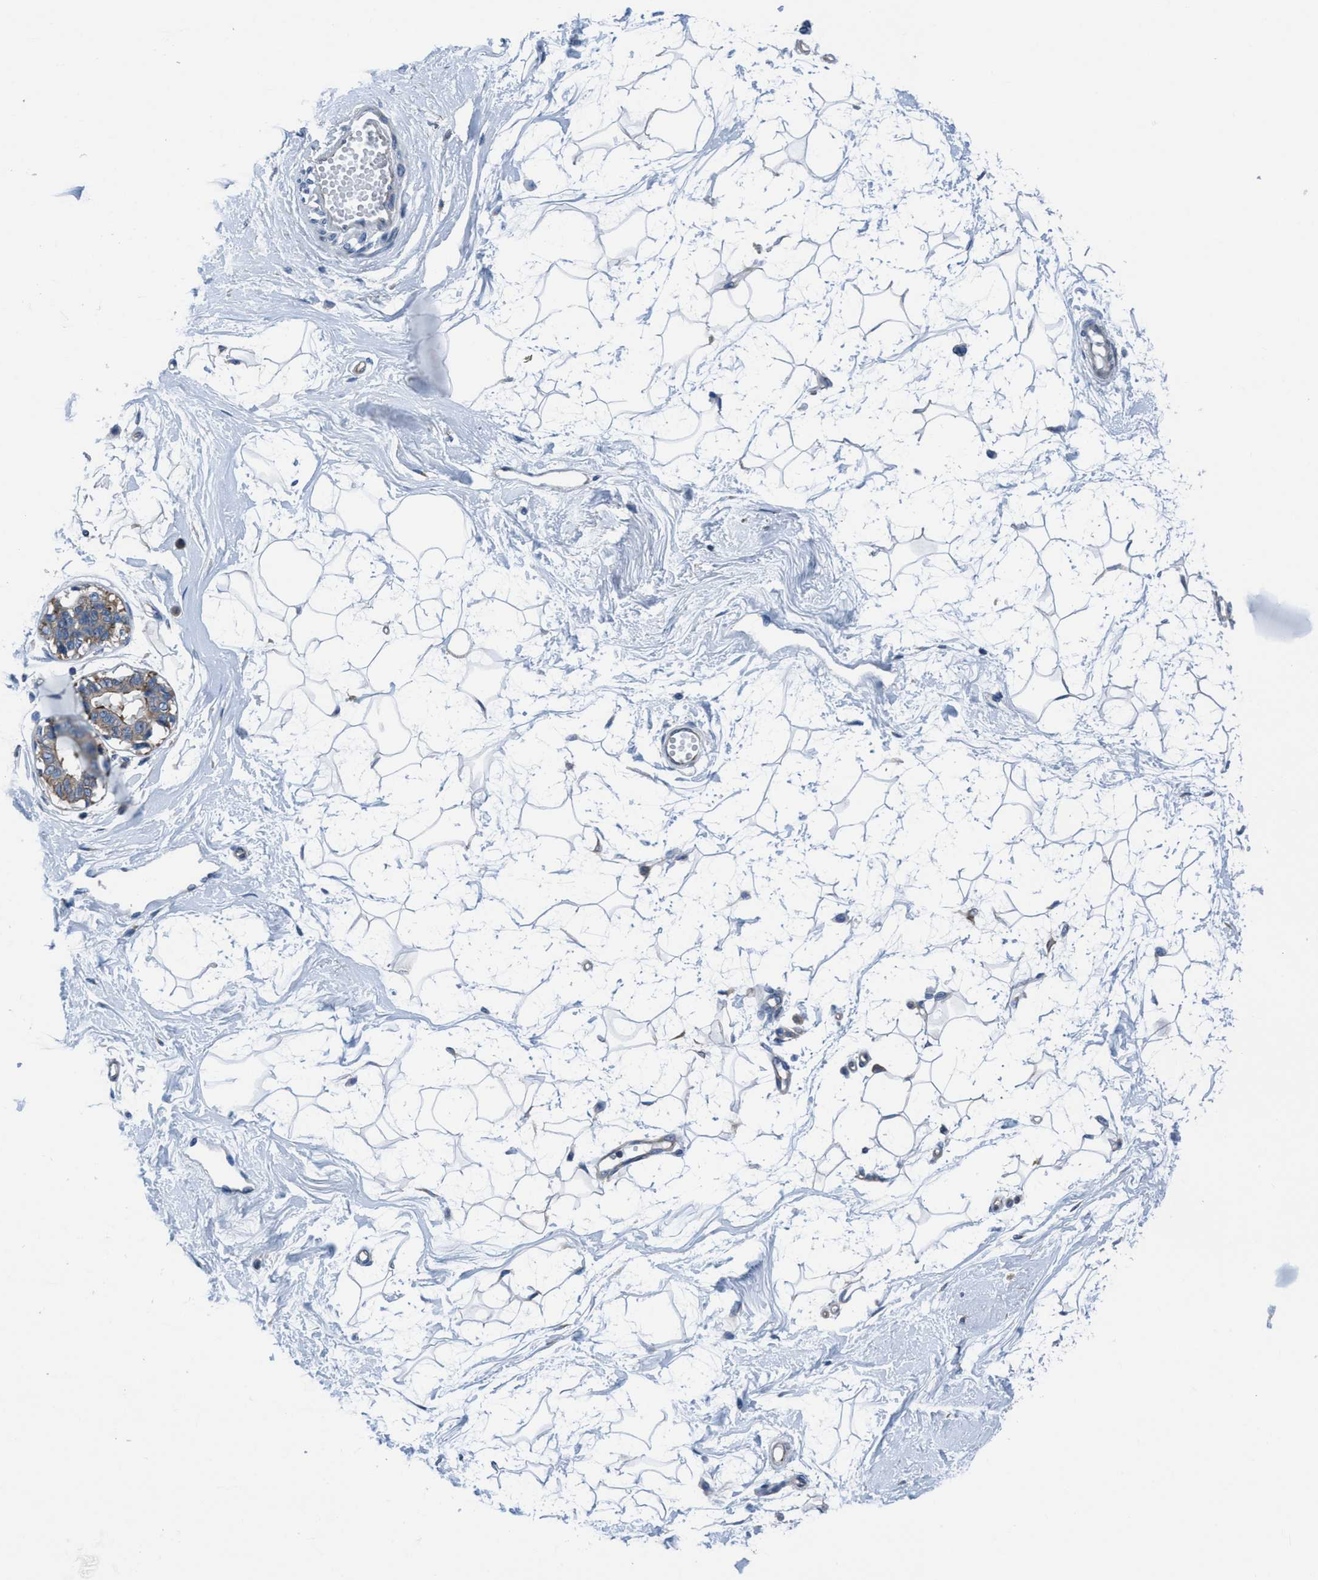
{"staining": {"intensity": "negative", "quantity": "none", "location": "none"}, "tissue": "breast", "cell_type": "Adipocytes", "image_type": "normal", "snomed": [{"axis": "morphology", "description": "Normal tissue, NOS"}, {"axis": "topography", "description": "Breast"}], "caption": "The micrograph demonstrates no staining of adipocytes in benign breast.", "gene": "NMT1", "patient": {"sex": "female", "age": 45}}